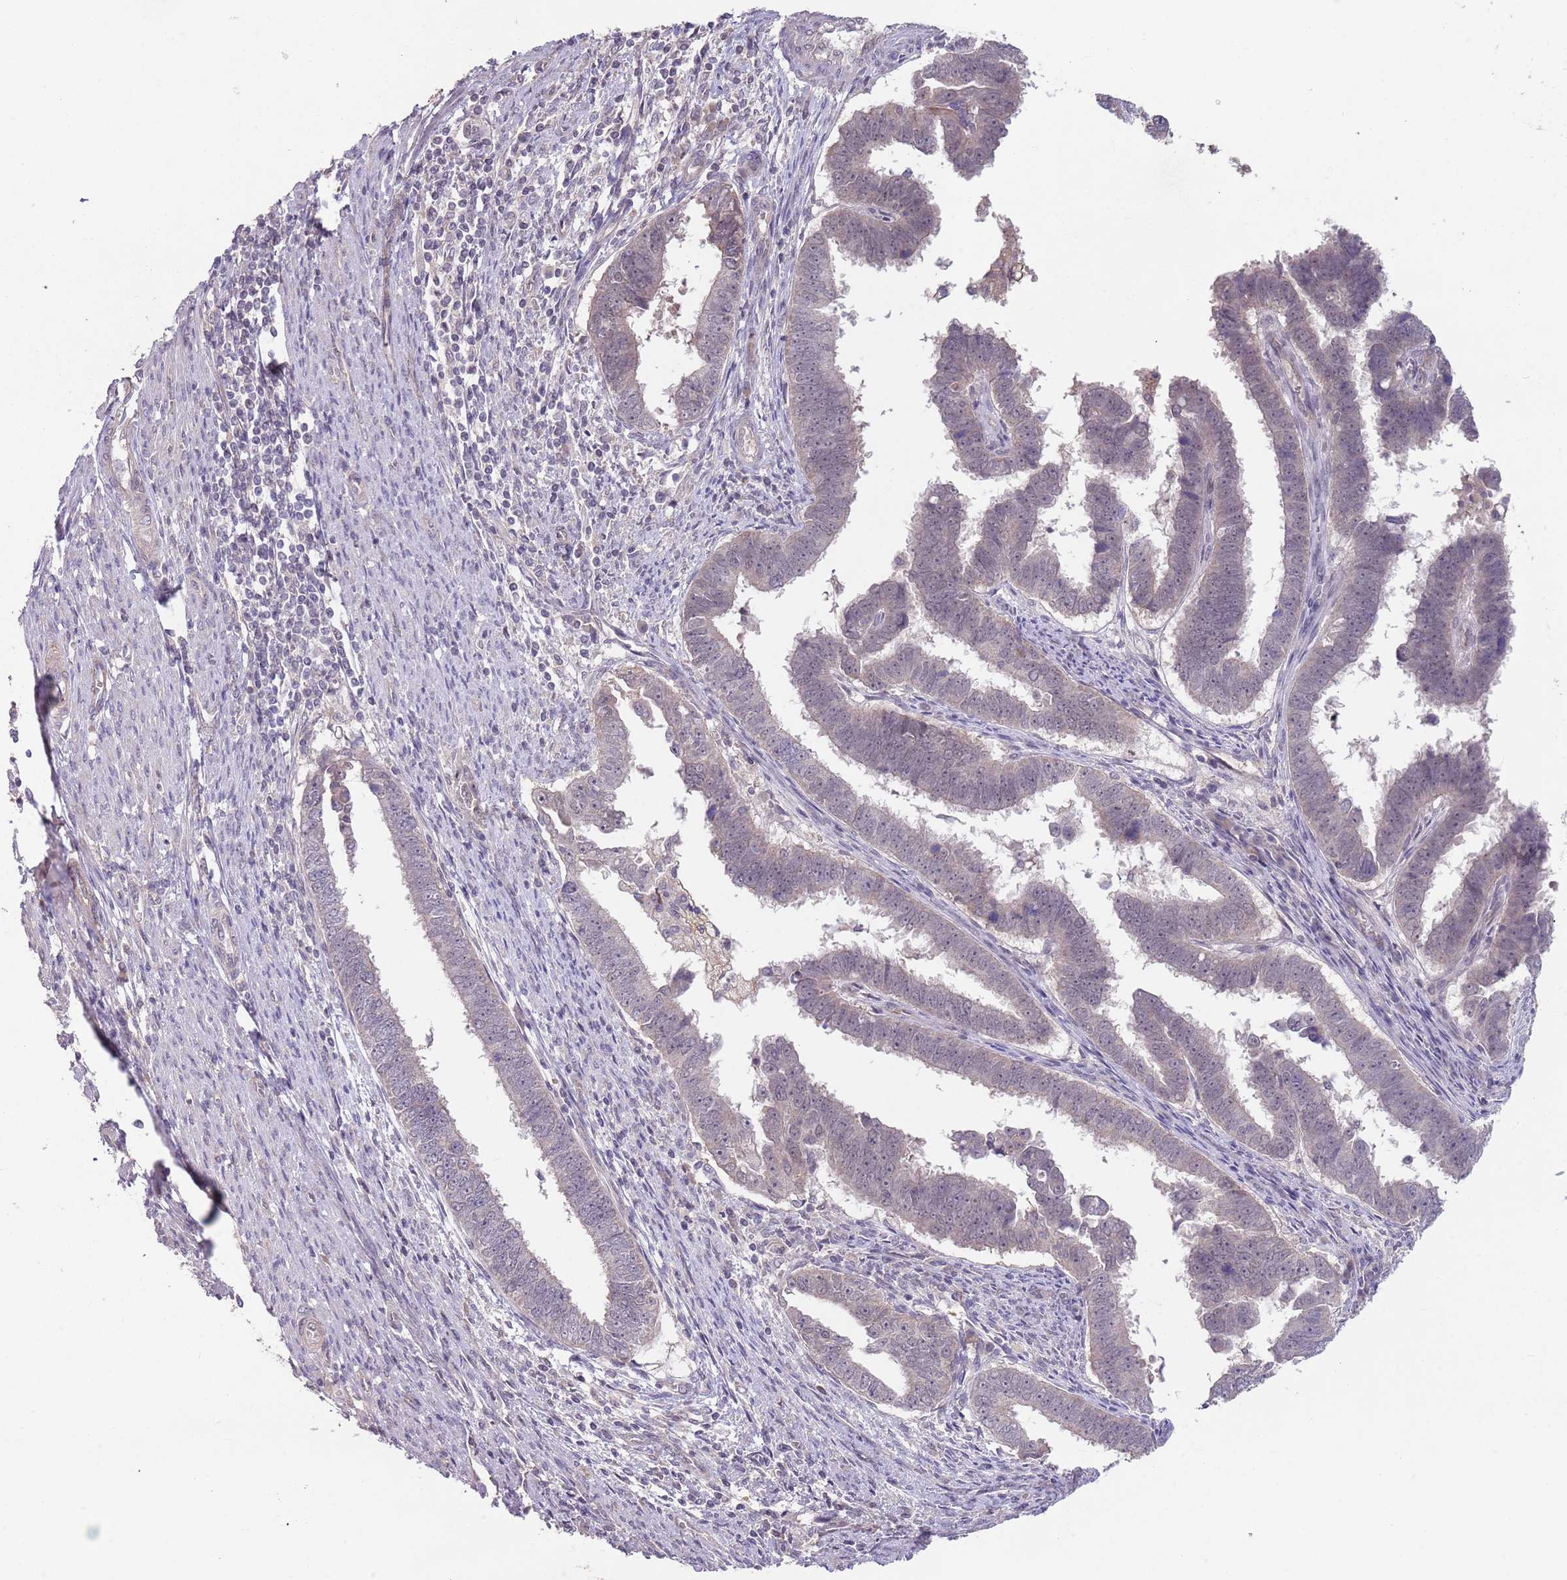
{"staining": {"intensity": "weak", "quantity": "<25%", "location": "cytoplasmic/membranous"}, "tissue": "endometrial cancer", "cell_type": "Tumor cells", "image_type": "cancer", "snomed": [{"axis": "morphology", "description": "Adenocarcinoma, NOS"}, {"axis": "topography", "description": "Endometrium"}], "caption": "The immunohistochemistry photomicrograph has no significant positivity in tumor cells of endometrial adenocarcinoma tissue.", "gene": "MEI1", "patient": {"sex": "female", "age": 75}}